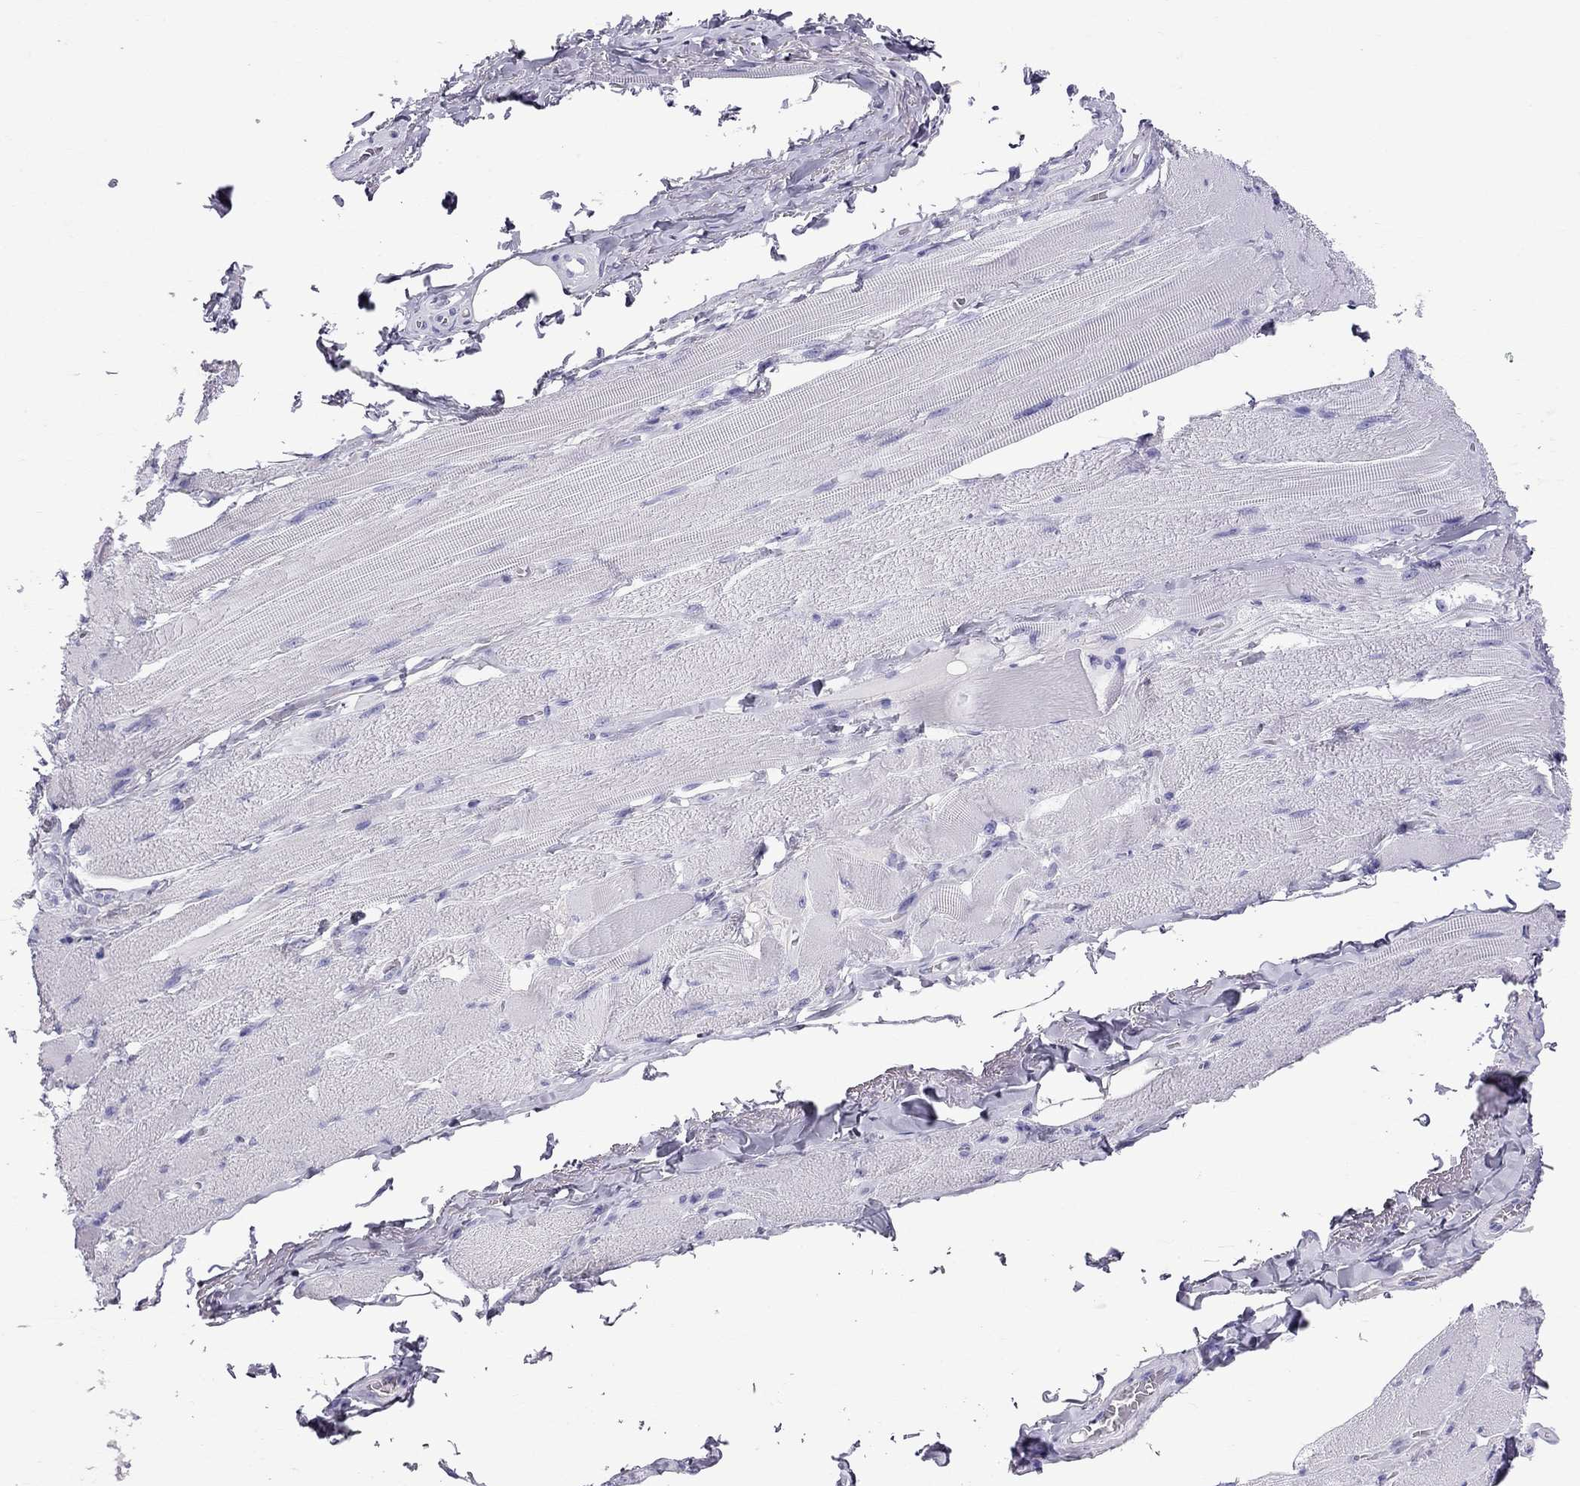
{"staining": {"intensity": "negative", "quantity": "none", "location": "none"}, "tissue": "skeletal muscle", "cell_type": "Myocytes", "image_type": "normal", "snomed": [{"axis": "morphology", "description": "Normal tissue, NOS"}, {"axis": "topography", "description": "Skeletal muscle"}, {"axis": "topography", "description": "Anal"}, {"axis": "topography", "description": "Peripheral nerve tissue"}], "caption": "Histopathology image shows no significant protein positivity in myocytes of unremarkable skeletal muscle.", "gene": "SCART1", "patient": {"sex": "male", "age": 53}}